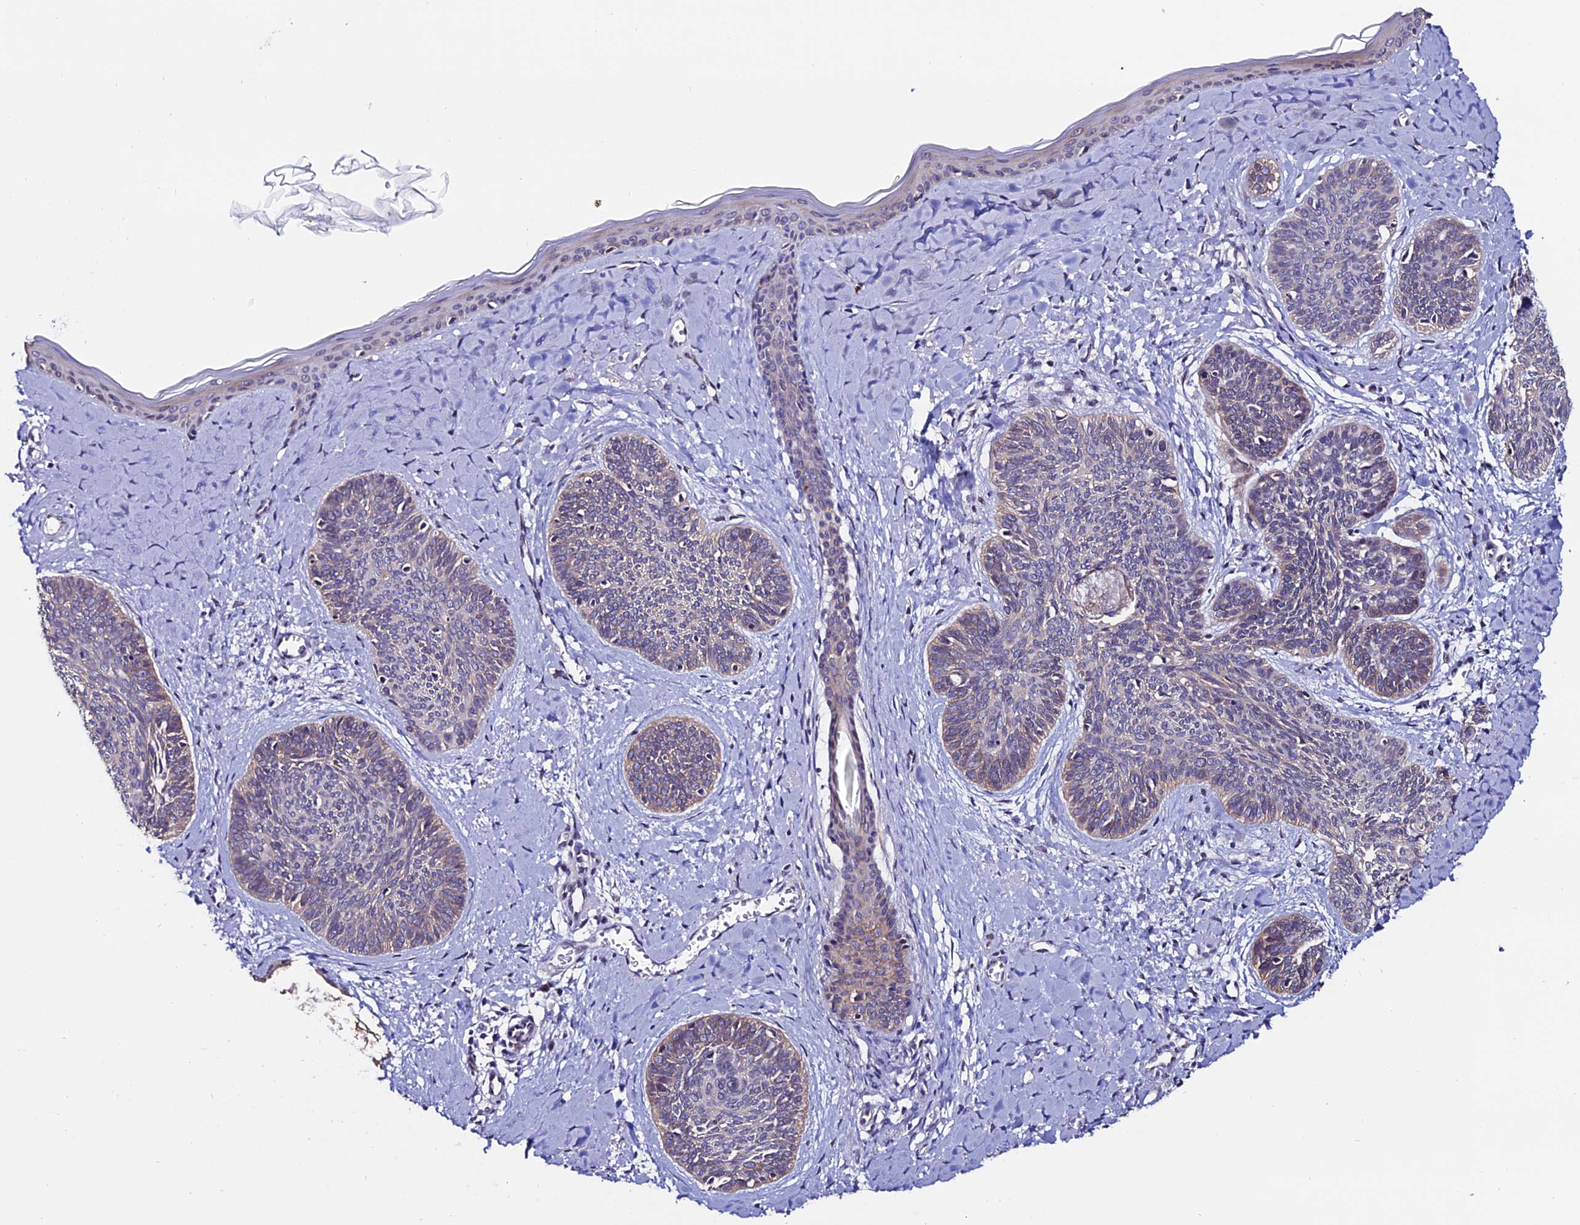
{"staining": {"intensity": "weak", "quantity": "<25%", "location": "cytoplasmic/membranous"}, "tissue": "skin cancer", "cell_type": "Tumor cells", "image_type": "cancer", "snomed": [{"axis": "morphology", "description": "Basal cell carcinoma"}, {"axis": "topography", "description": "Skin"}], "caption": "DAB immunohistochemical staining of human skin cancer (basal cell carcinoma) reveals no significant staining in tumor cells.", "gene": "FZD8", "patient": {"sex": "female", "age": 81}}